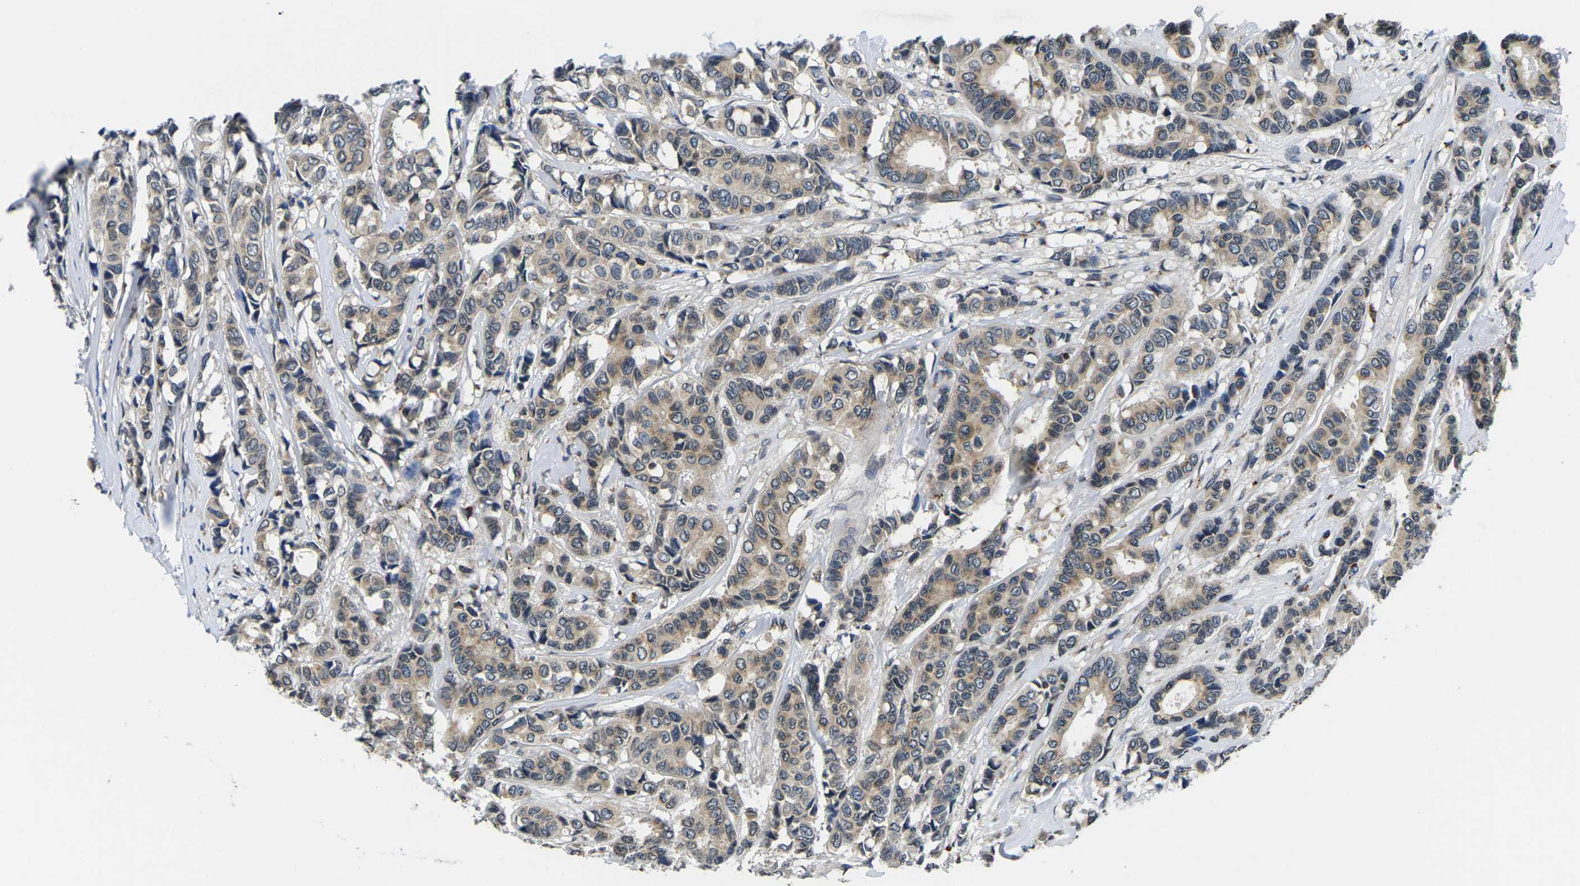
{"staining": {"intensity": "weak", "quantity": ">75%", "location": "cytoplasmic/membranous"}, "tissue": "breast cancer", "cell_type": "Tumor cells", "image_type": "cancer", "snomed": [{"axis": "morphology", "description": "Duct carcinoma"}, {"axis": "topography", "description": "Breast"}], "caption": "Approximately >75% of tumor cells in human breast cancer demonstrate weak cytoplasmic/membranous protein positivity as visualized by brown immunohistochemical staining.", "gene": "SNX10", "patient": {"sex": "female", "age": 87}}